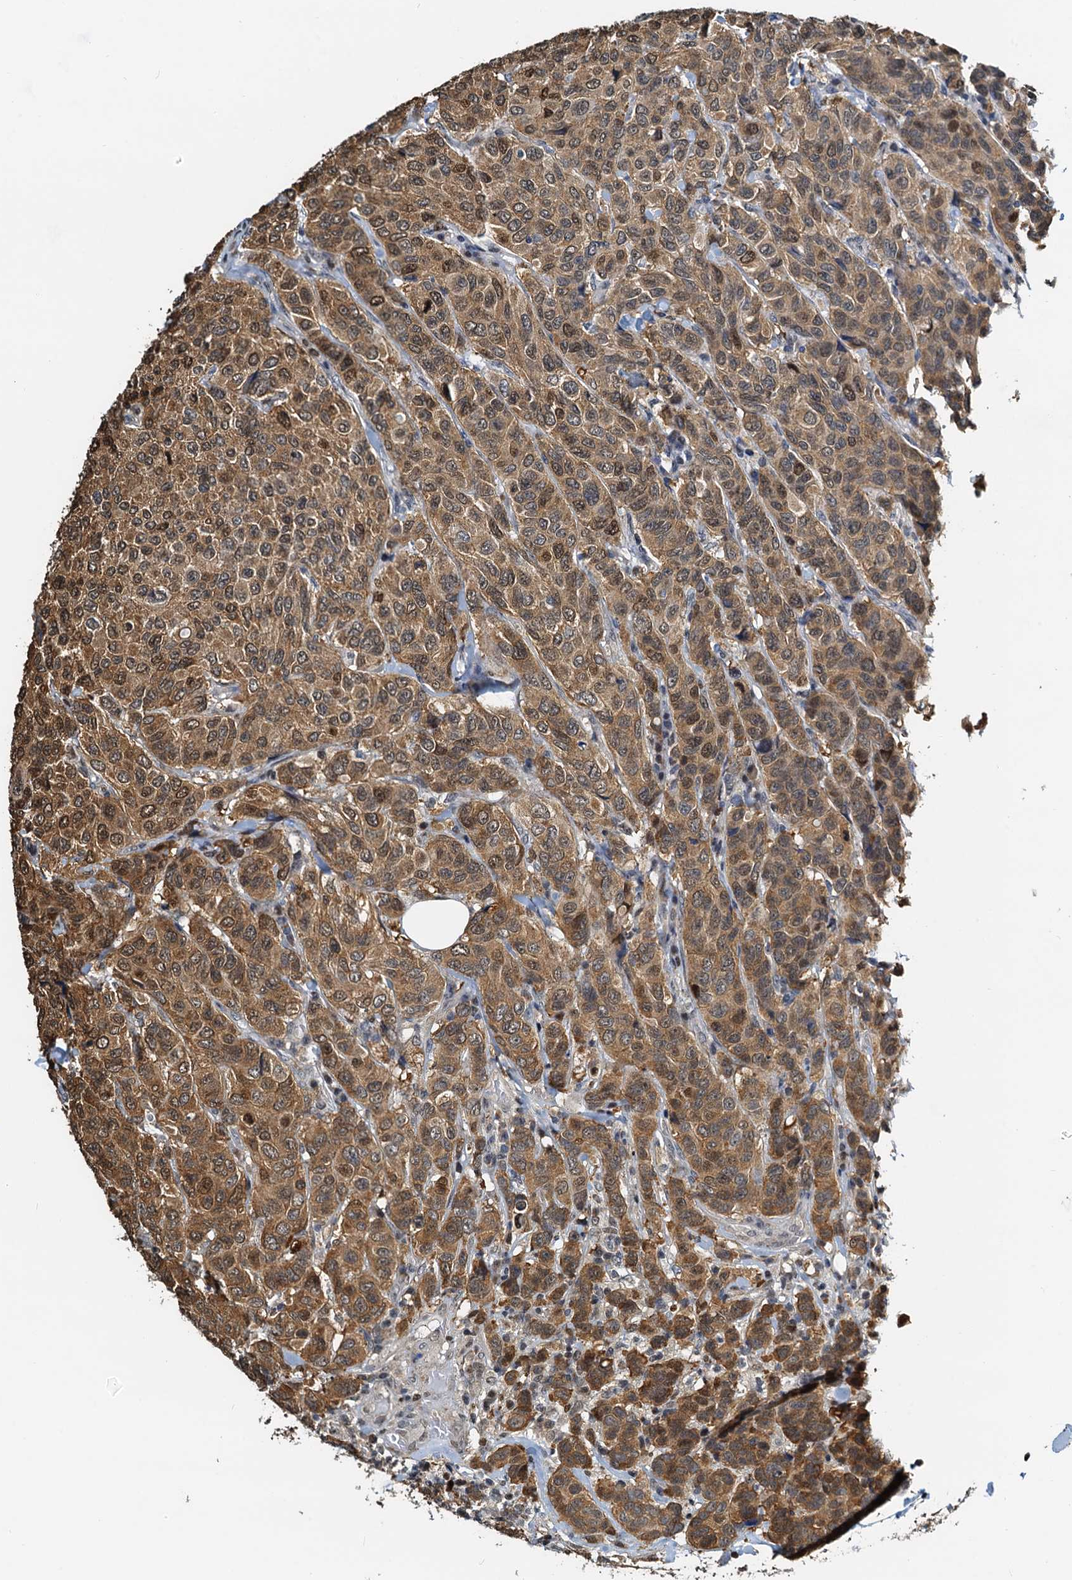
{"staining": {"intensity": "moderate", "quantity": ">75%", "location": "cytoplasmic/membranous,nuclear"}, "tissue": "breast cancer", "cell_type": "Tumor cells", "image_type": "cancer", "snomed": [{"axis": "morphology", "description": "Duct carcinoma"}, {"axis": "topography", "description": "Breast"}], "caption": "Tumor cells display moderate cytoplasmic/membranous and nuclear staining in approximately >75% of cells in breast cancer (infiltrating ductal carcinoma). (DAB = brown stain, brightfield microscopy at high magnification).", "gene": "PTGES3", "patient": {"sex": "female", "age": 55}}